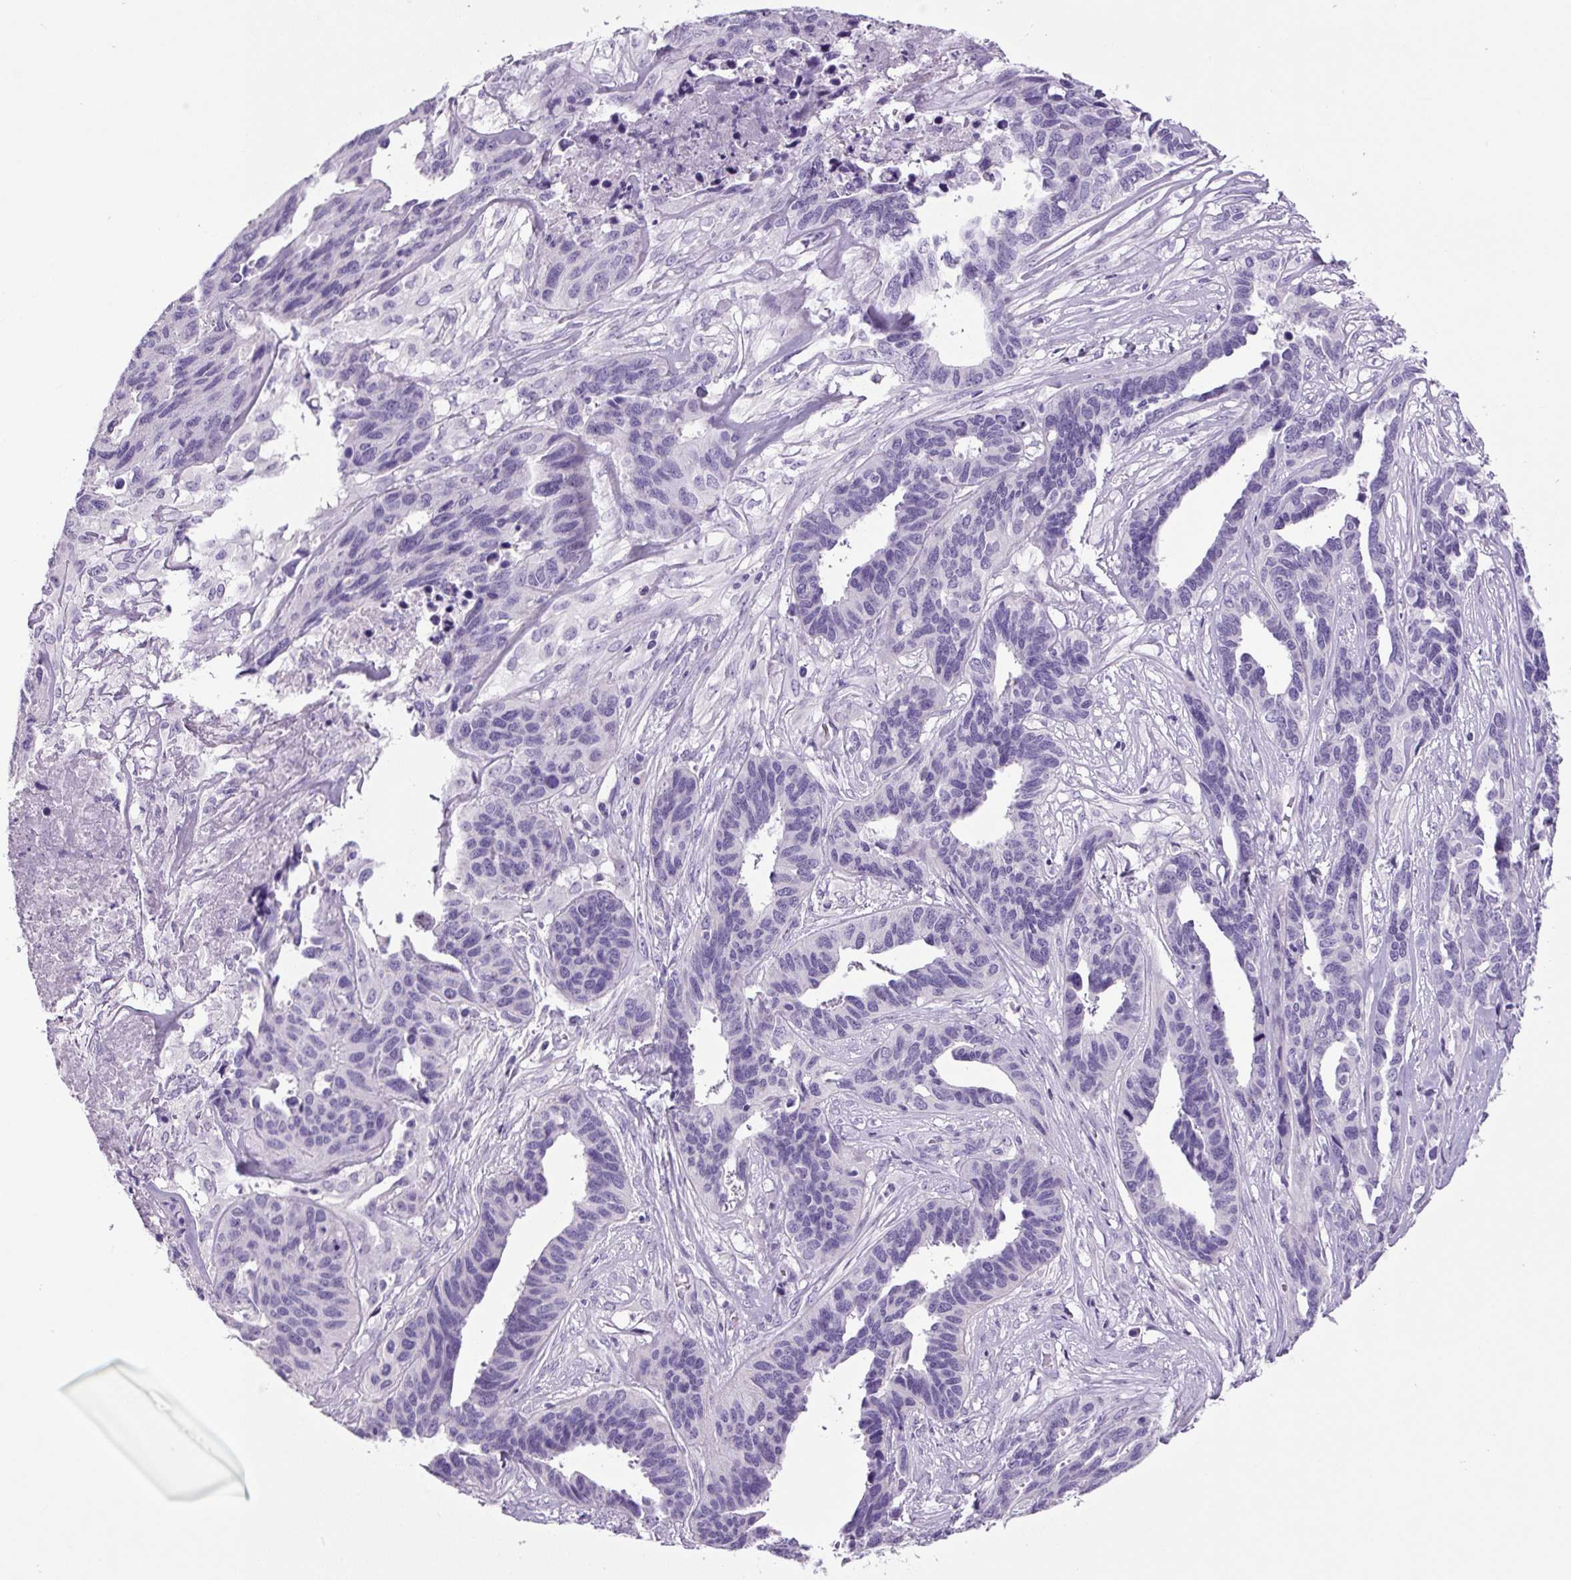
{"staining": {"intensity": "negative", "quantity": "none", "location": "none"}, "tissue": "ovarian cancer", "cell_type": "Tumor cells", "image_type": "cancer", "snomed": [{"axis": "morphology", "description": "Cystadenocarcinoma, serous, NOS"}, {"axis": "topography", "description": "Ovary"}], "caption": "The micrograph shows no staining of tumor cells in ovarian cancer.", "gene": "CHGA", "patient": {"sex": "female", "age": 64}}